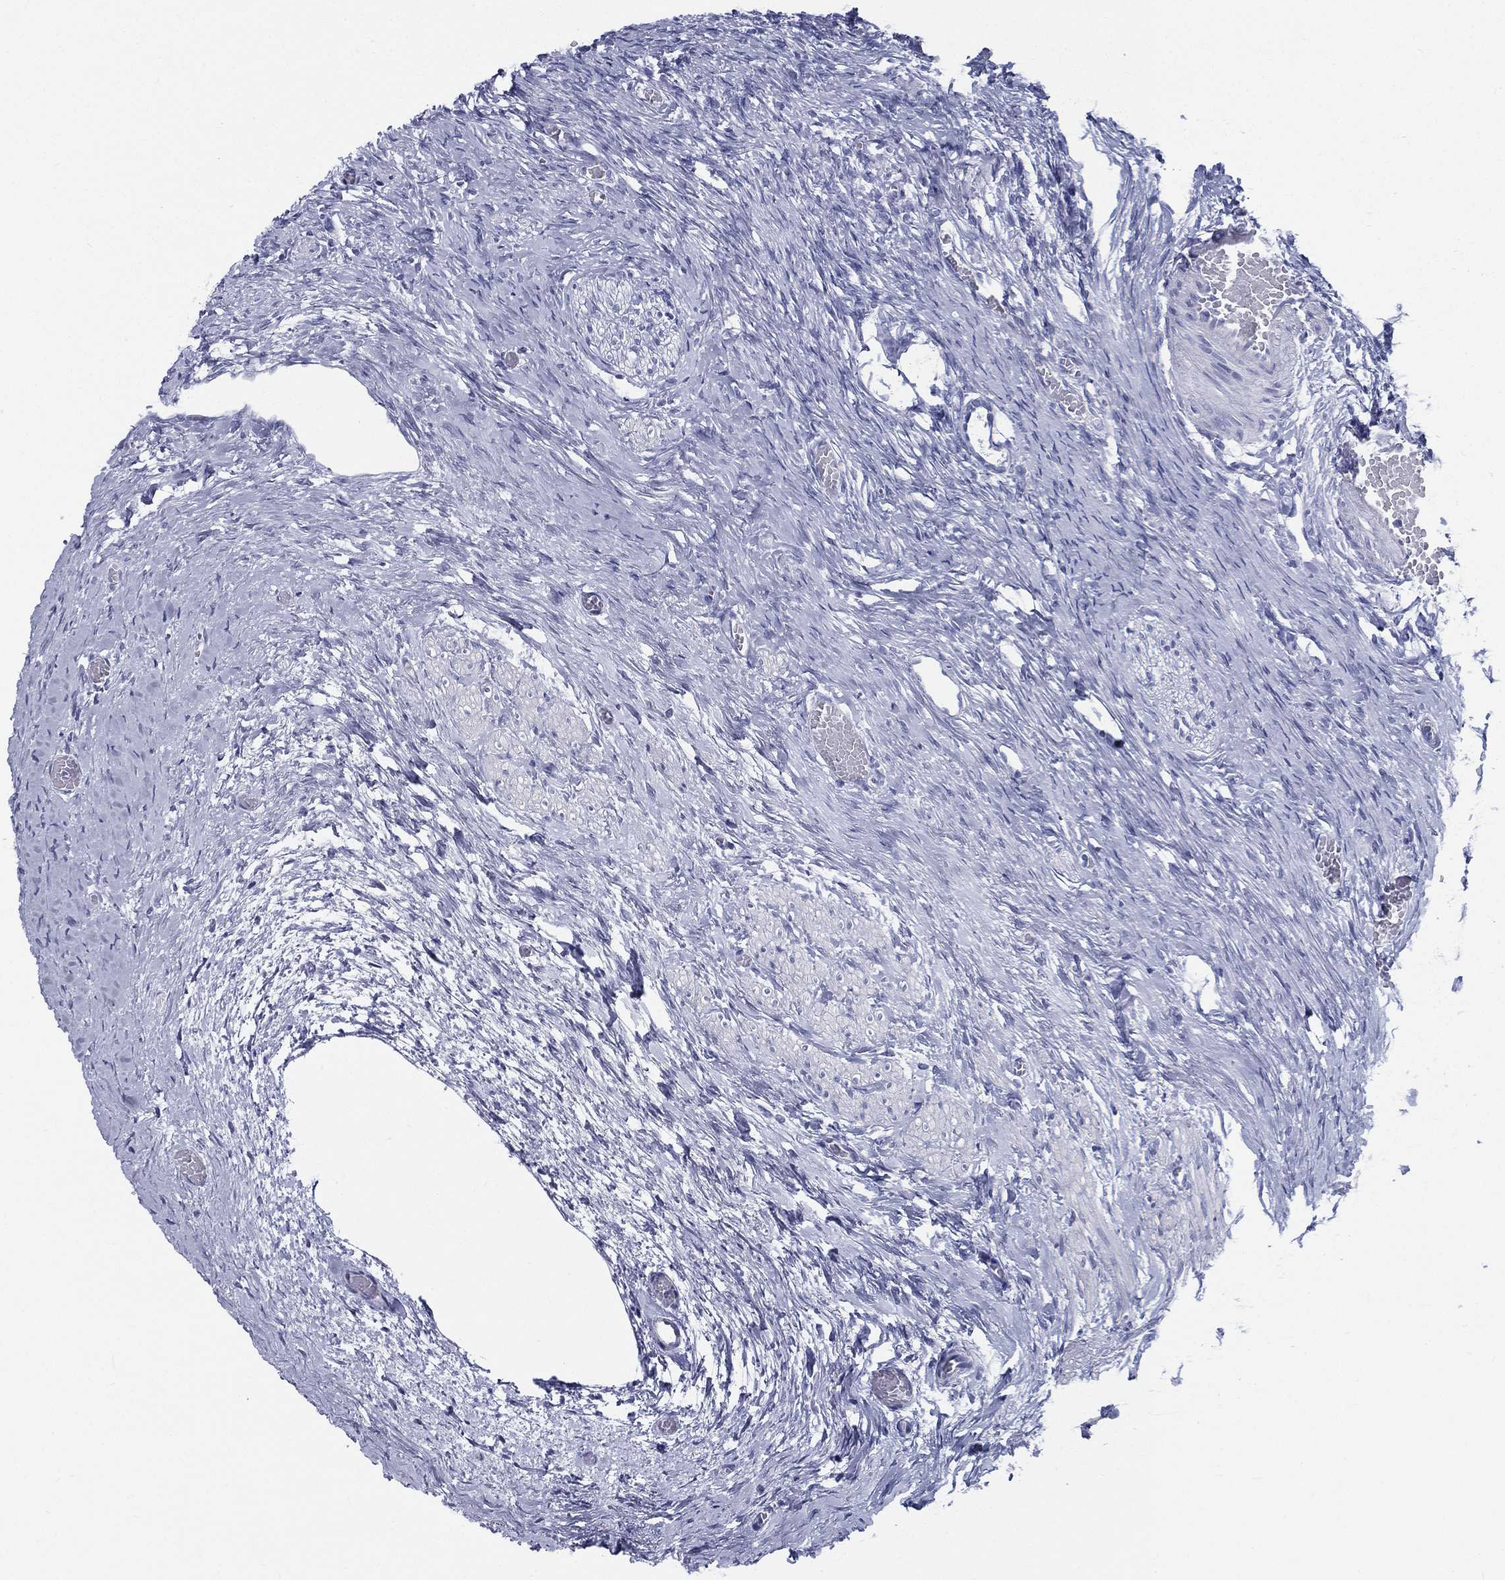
{"staining": {"intensity": "negative", "quantity": "none", "location": "none"}, "tissue": "ovary", "cell_type": "Follicle cells", "image_type": "normal", "snomed": [{"axis": "morphology", "description": "Normal tissue, NOS"}, {"axis": "topography", "description": "Ovary"}], "caption": "Follicle cells show no significant staining in unremarkable ovary. Nuclei are stained in blue.", "gene": "RSPH4A", "patient": {"sex": "female", "age": 27}}